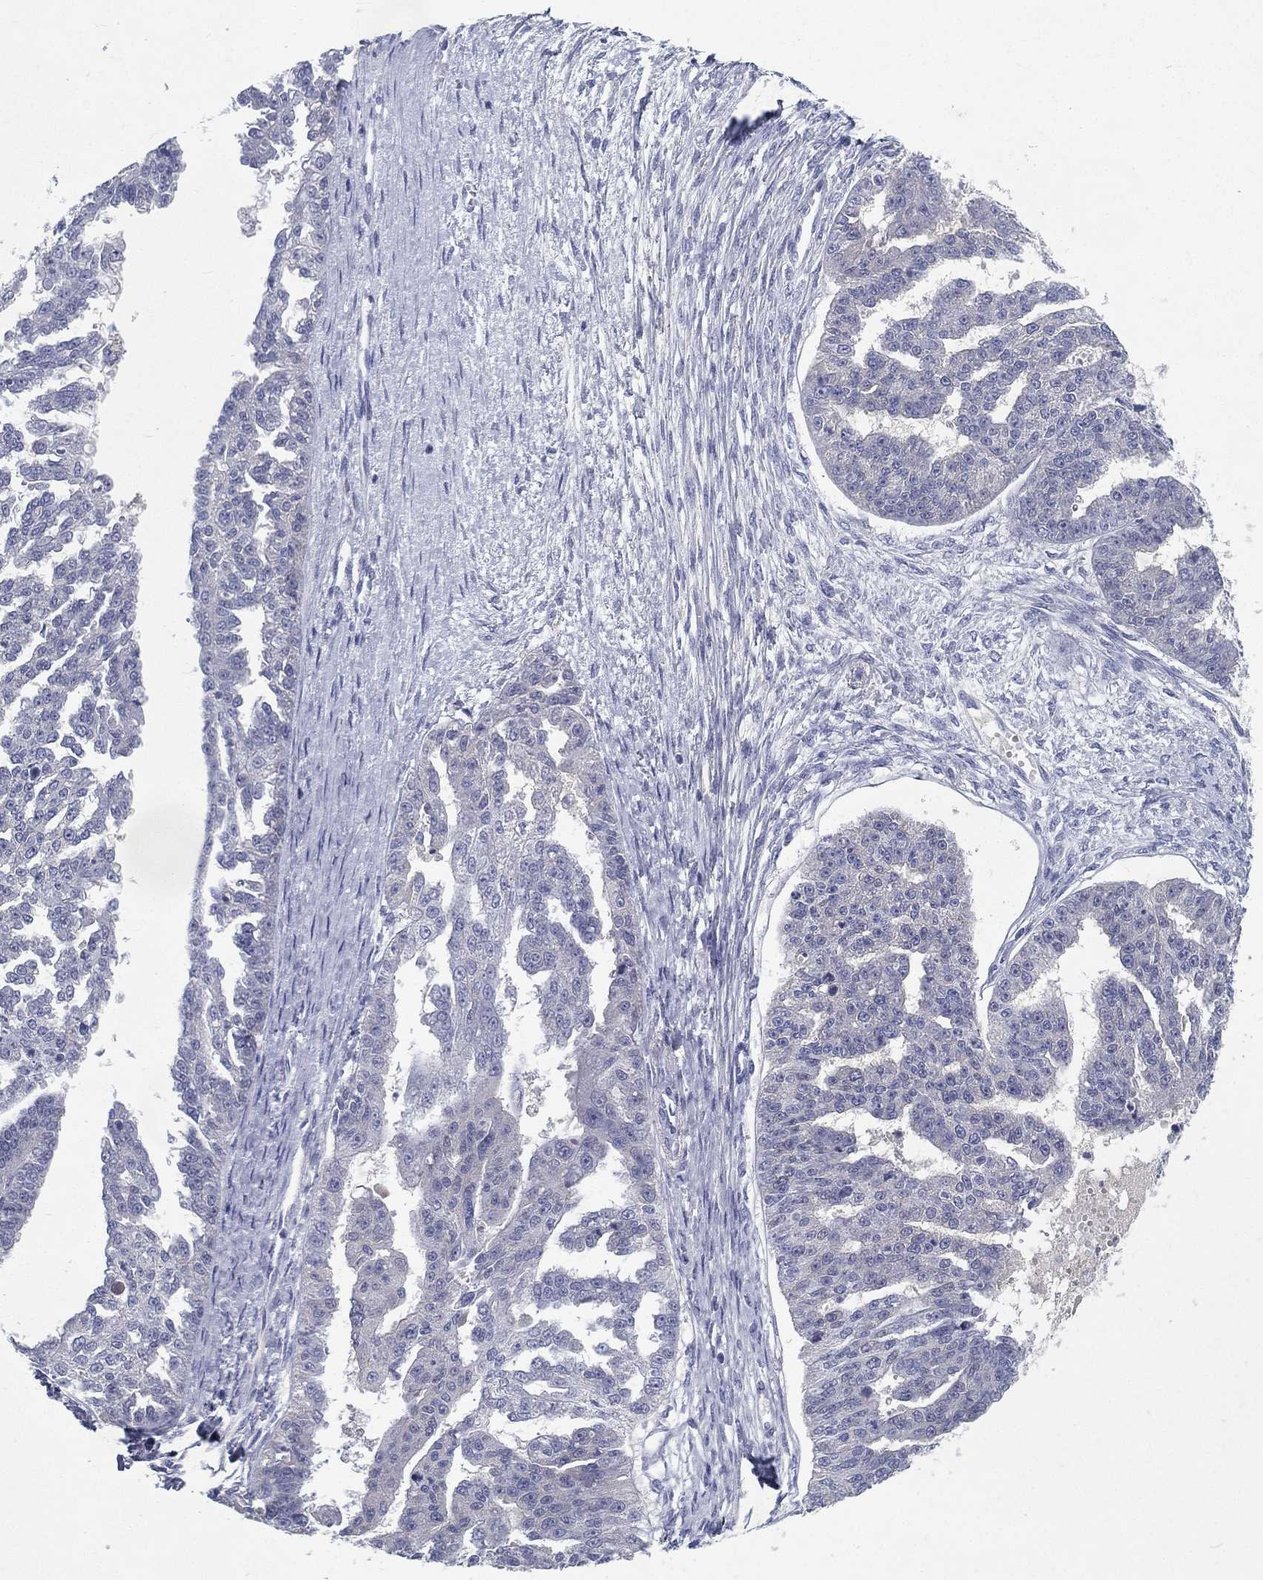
{"staining": {"intensity": "negative", "quantity": "none", "location": "none"}, "tissue": "ovarian cancer", "cell_type": "Tumor cells", "image_type": "cancer", "snomed": [{"axis": "morphology", "description": "Cystadenocarcinoma, serous, NOS"}, {"axis": "topography", "description": "Ovary"}], "caption": "The immunohistochemistry (IHC) histopathology image has no significant staining in tumor cells of ovarian cancer (serous cystadenocarcinoma) tissue.", "gene": "RGS13", "patient": {"sex": "female", "age": 58}}